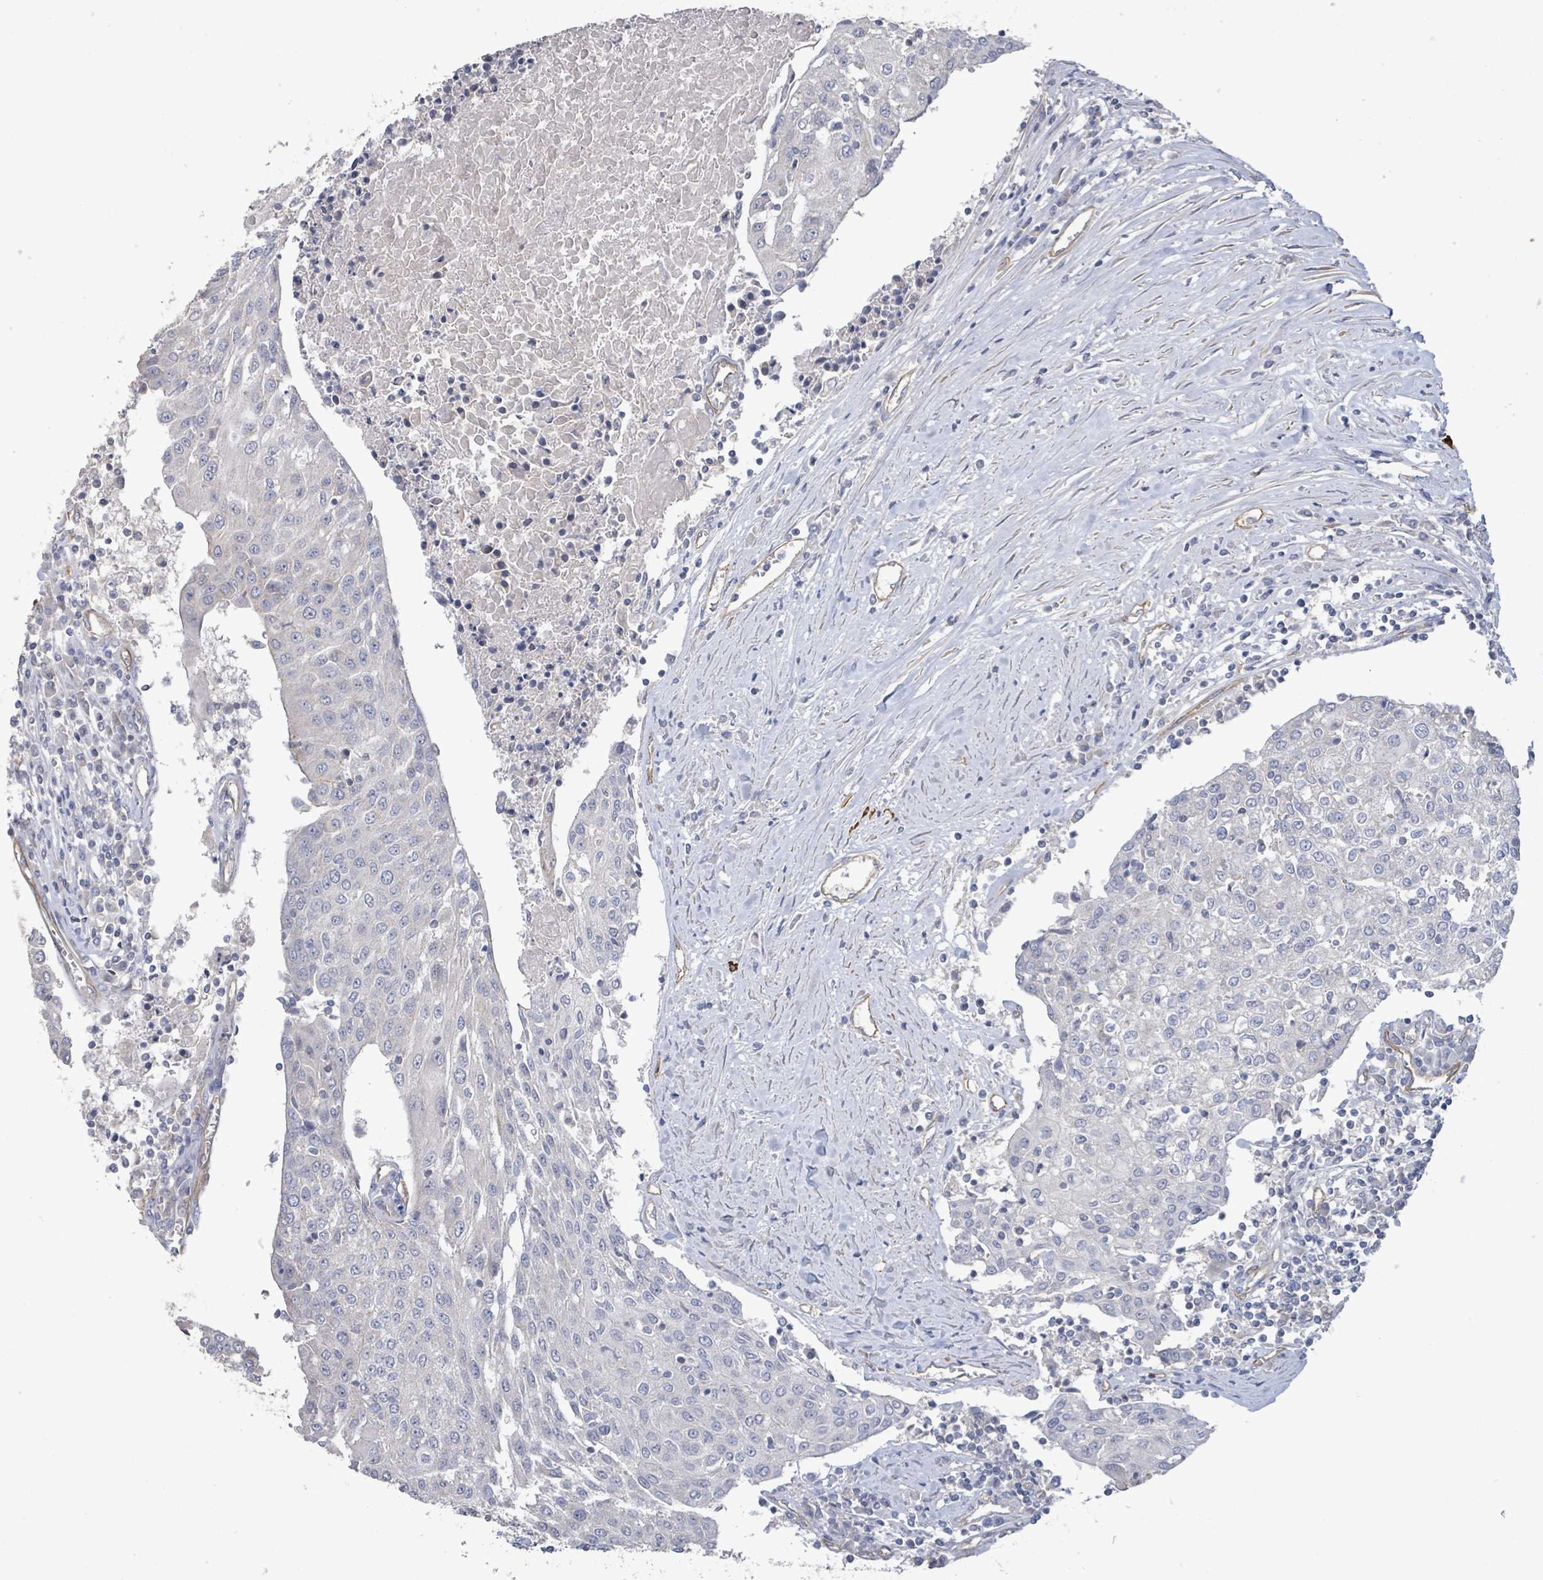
{"staining": {"intensity": "negative", "quantity": "none", "location": "none"}, "tissue": "urothelial cancer", "cell_type": "Tumor cells", "image_type": "cancer", "snomed": [{"axis": "morphology", "description": "Urothelial carcinoma, High grade"}, {"axis": "topography", "description": "Urinary bladder"}], "caption": "High magnification brightfield microscopy of high-grade urothelial carcinoma stained with DAB (brown) and counterstained with hematoxylin (blue): tumor cells show no significant expression.", "gene": "KANK3", "patient": {"sex": "female", "age": 85}}